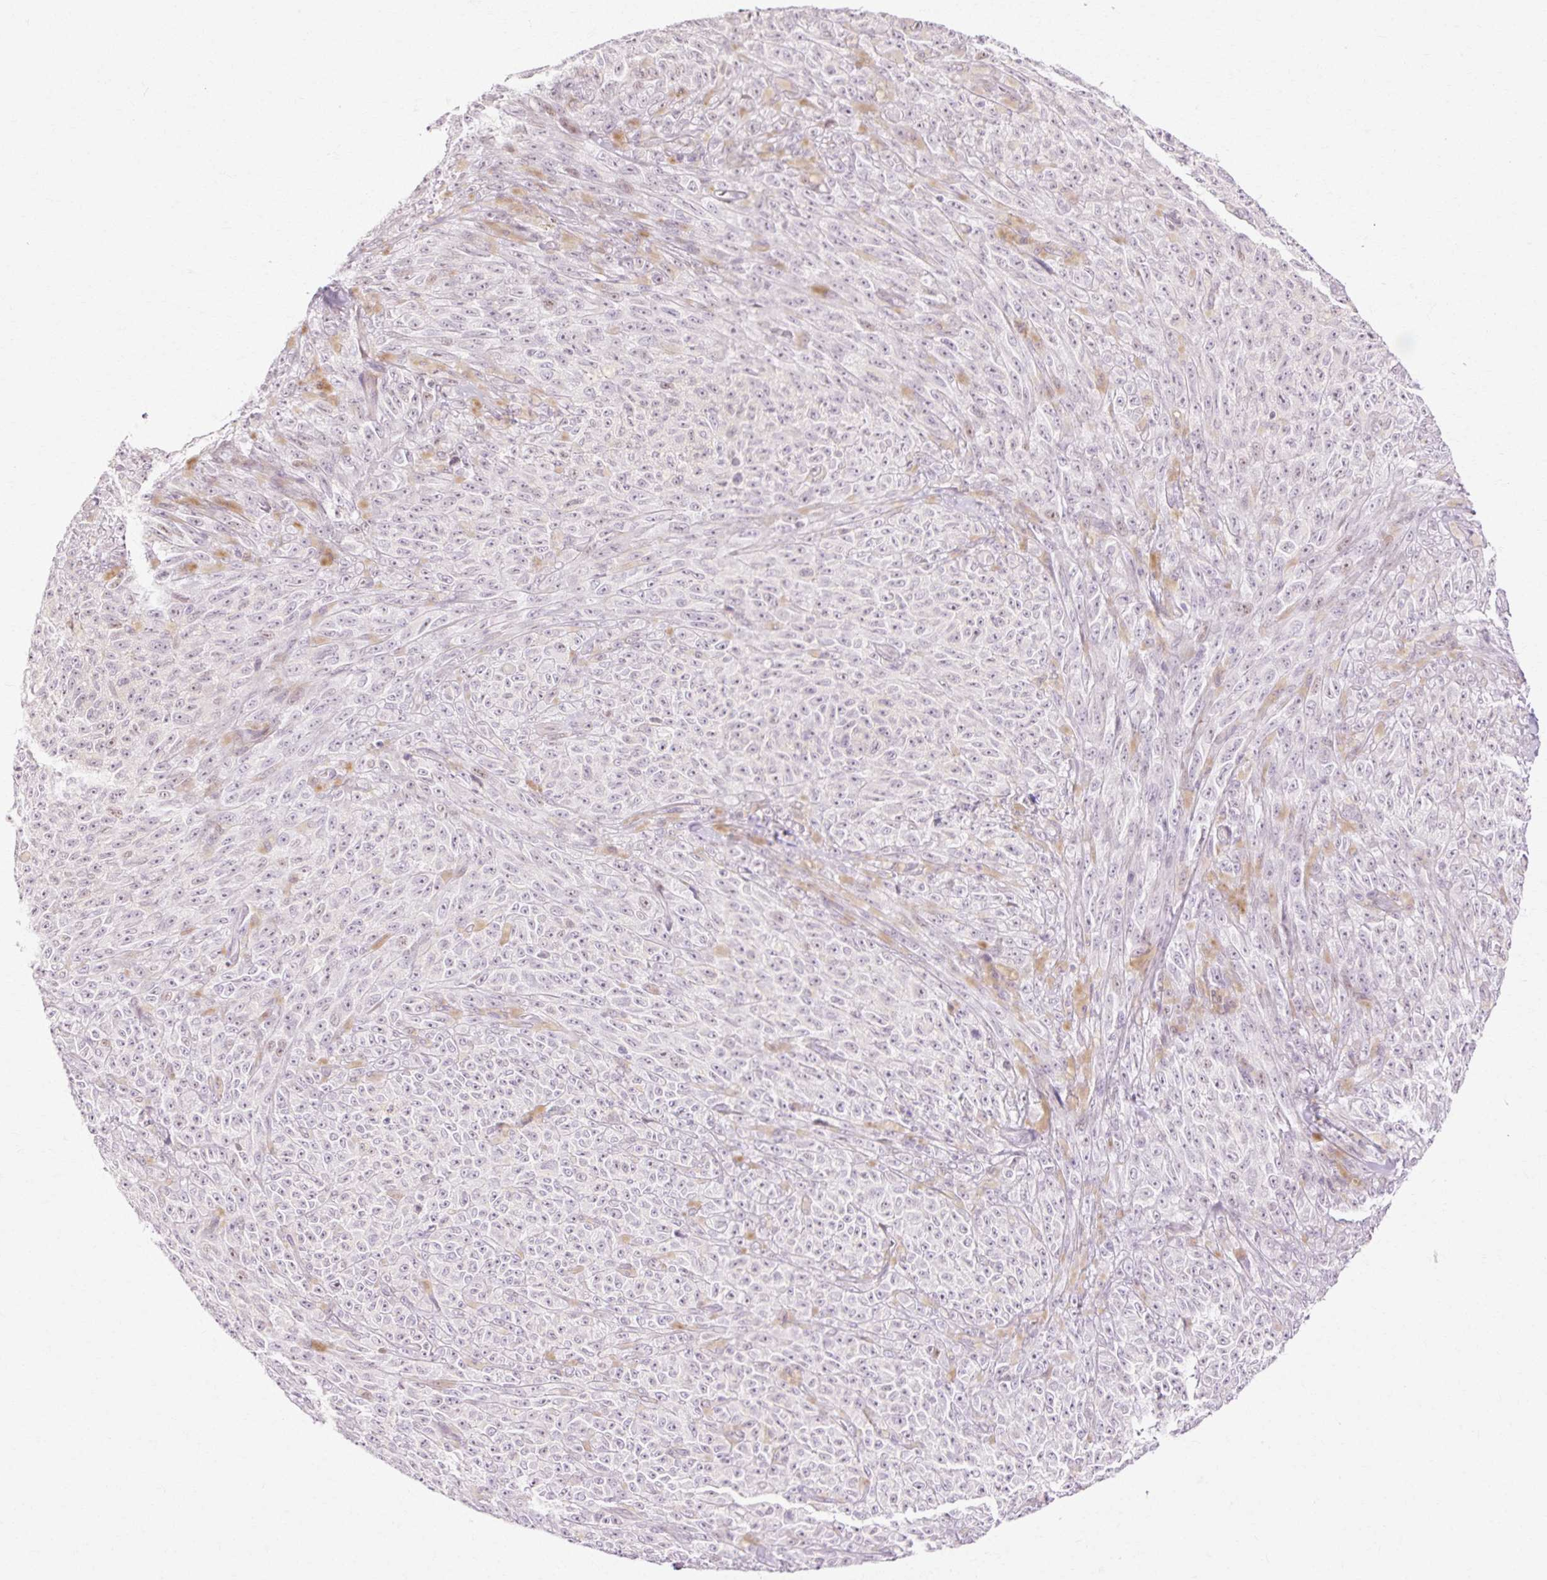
{"staining": {"intensity": "weak", "quantity": "<25%", "location": "nuclear"}, "tissue": "melanoma", "cell_type": "Tumor cells", "image_type": "cancer", "snomed": [{"axis": "morphology", "description": "Malignant melanoma, NOS"}, {"axis": "topography", "description": "Skin"}], "caption": "Malignant melanoma was stained to show a protein in brown. There is no significant positivity in tumor cells. (DAB immunohistochemistry with hematoxylin counter stain).", "gene": "C3orf49", "patient": {"sex": "female", "age": 82}}